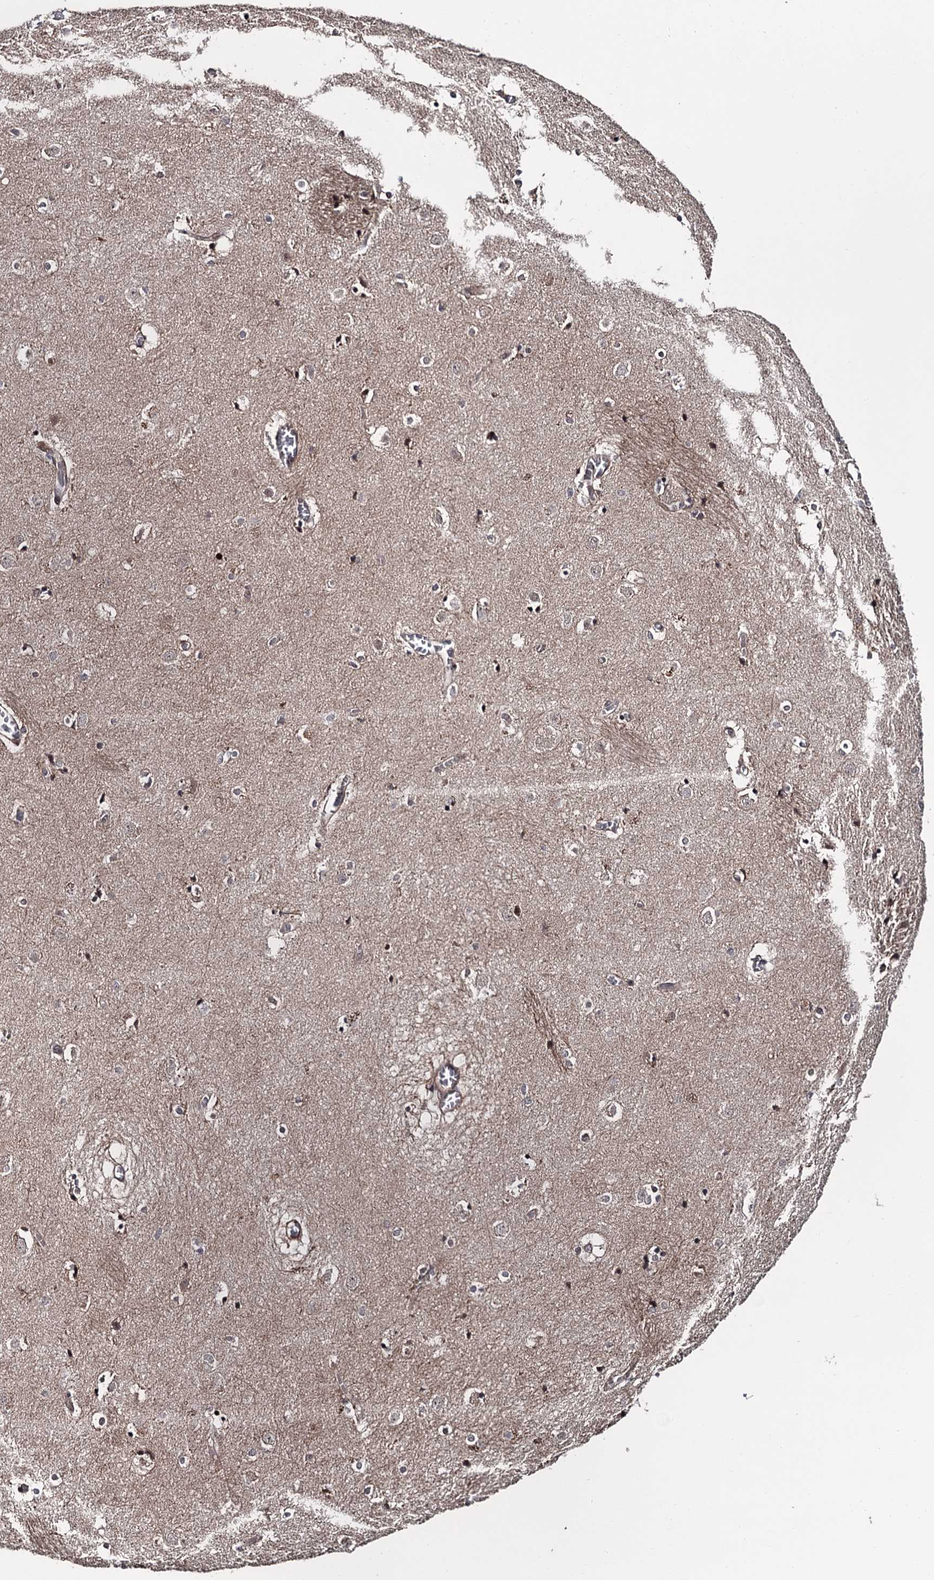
{"staining": {"intensity": "negative", "quantity": "none", "location": "none"}, "tissue": "caudate", "cell_type": "Glial cells", "image_type": "normal", "snomed": [{"axis": "morphology", "description": "Normal tissue, NOS"}, {"axis": "topography", "description": "Lateral ventricle wall"}], "caption": "This is an immunohistochemistry (IHC) micrograph of benign caudate. There is no positivity in glial cells.", "gene": "CDC42EP2", "patient": {"sex": "male", "age": 70}}